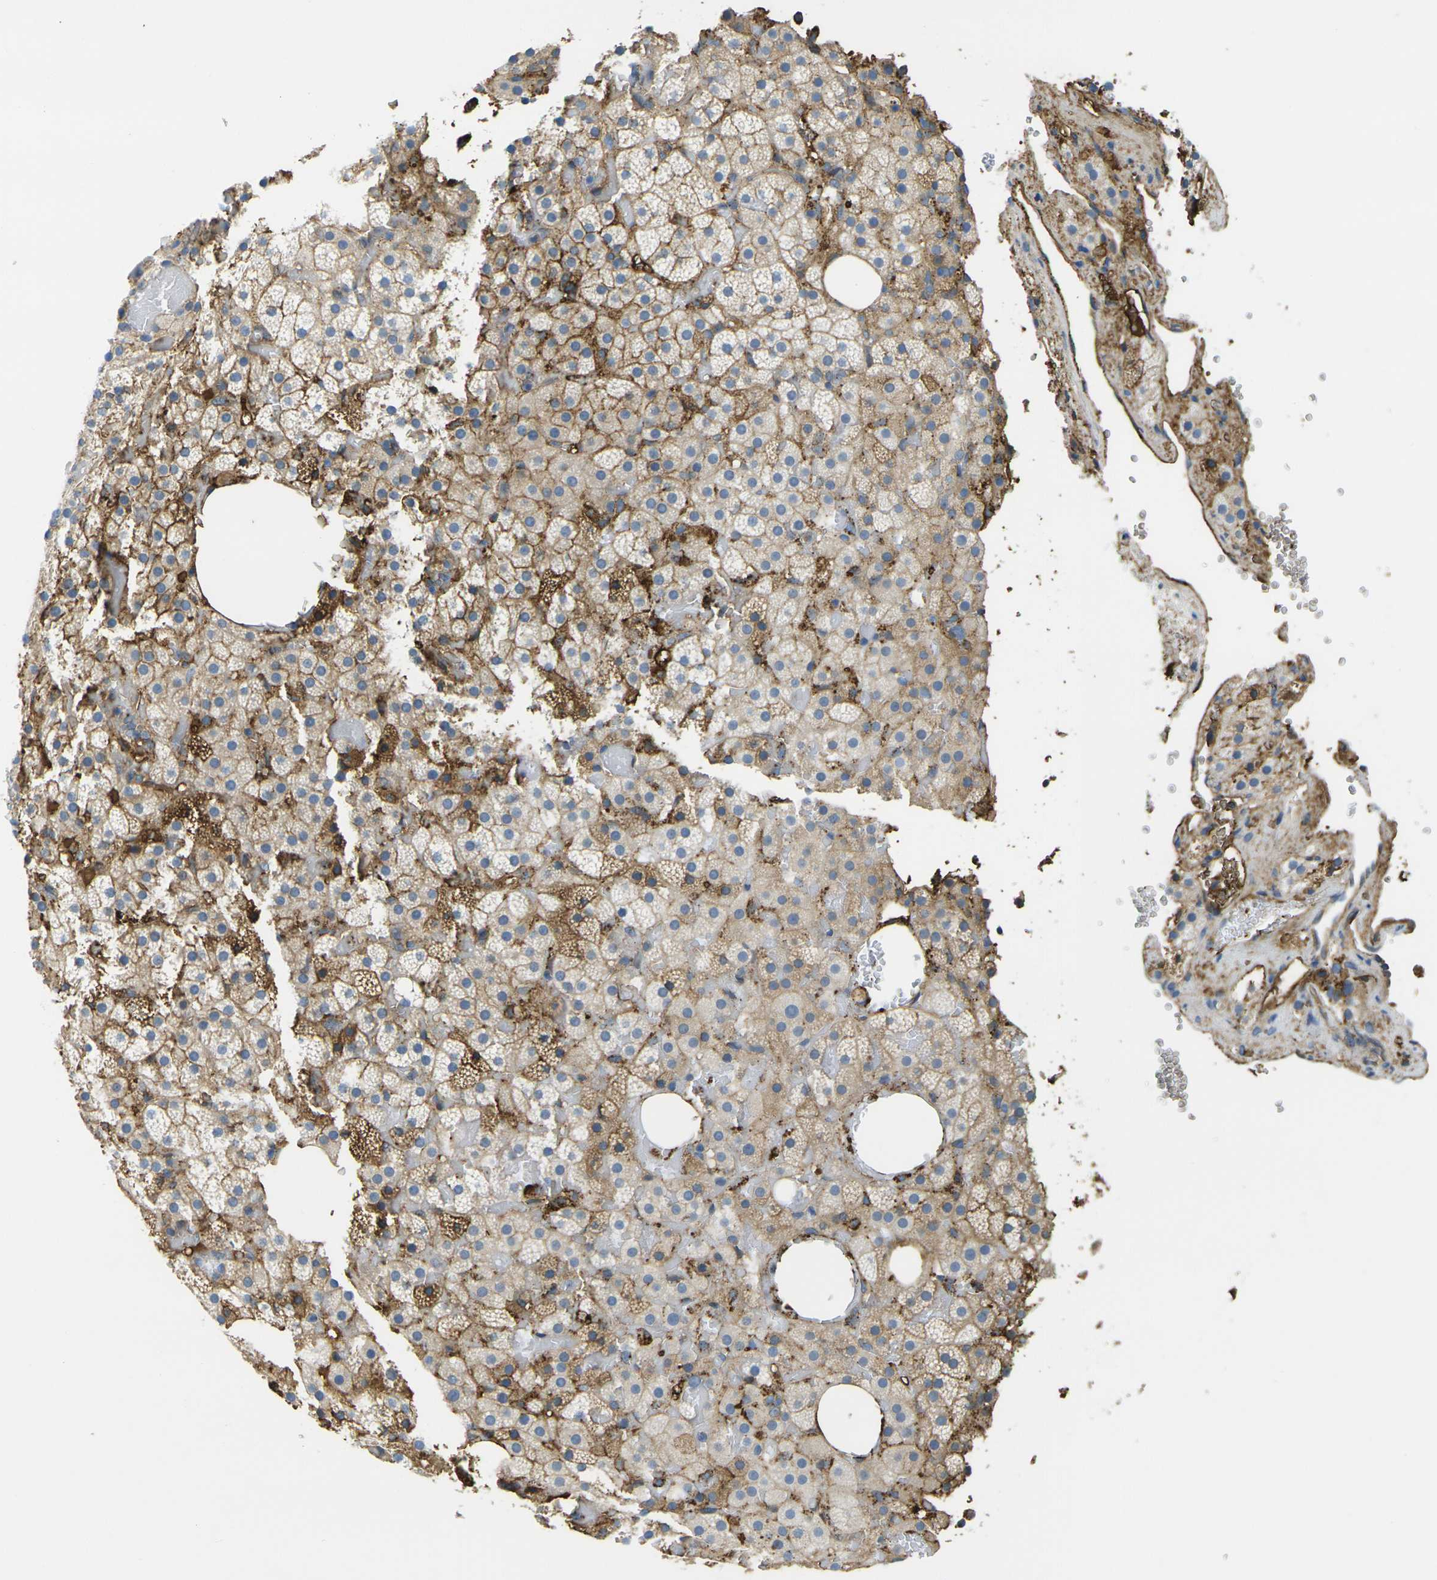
{"staining": {"intensity": "weak", "quantity": "25%-75%", "location": "cytoplasmic/membranous"}, "tissue": "adrenal gland", "cell_type": "Glandular cells", "image_type": "normal", "snomed": [{"axis": "morphology", "description": "Normal tissue, NOS"}, {"axis": "topography", "description": "Adrenal gland"}], "caption": "The image reveals immunohistochemical staining of normal adrenal gland. There is weak cytoplasmic/membranous positivity is identified in approximately 25%-75% of glandular cells. (IHC, brightfield microscopy, high magnification).", "gene": "PLCD1", "patient": {"sex": "female", "age": 59}}